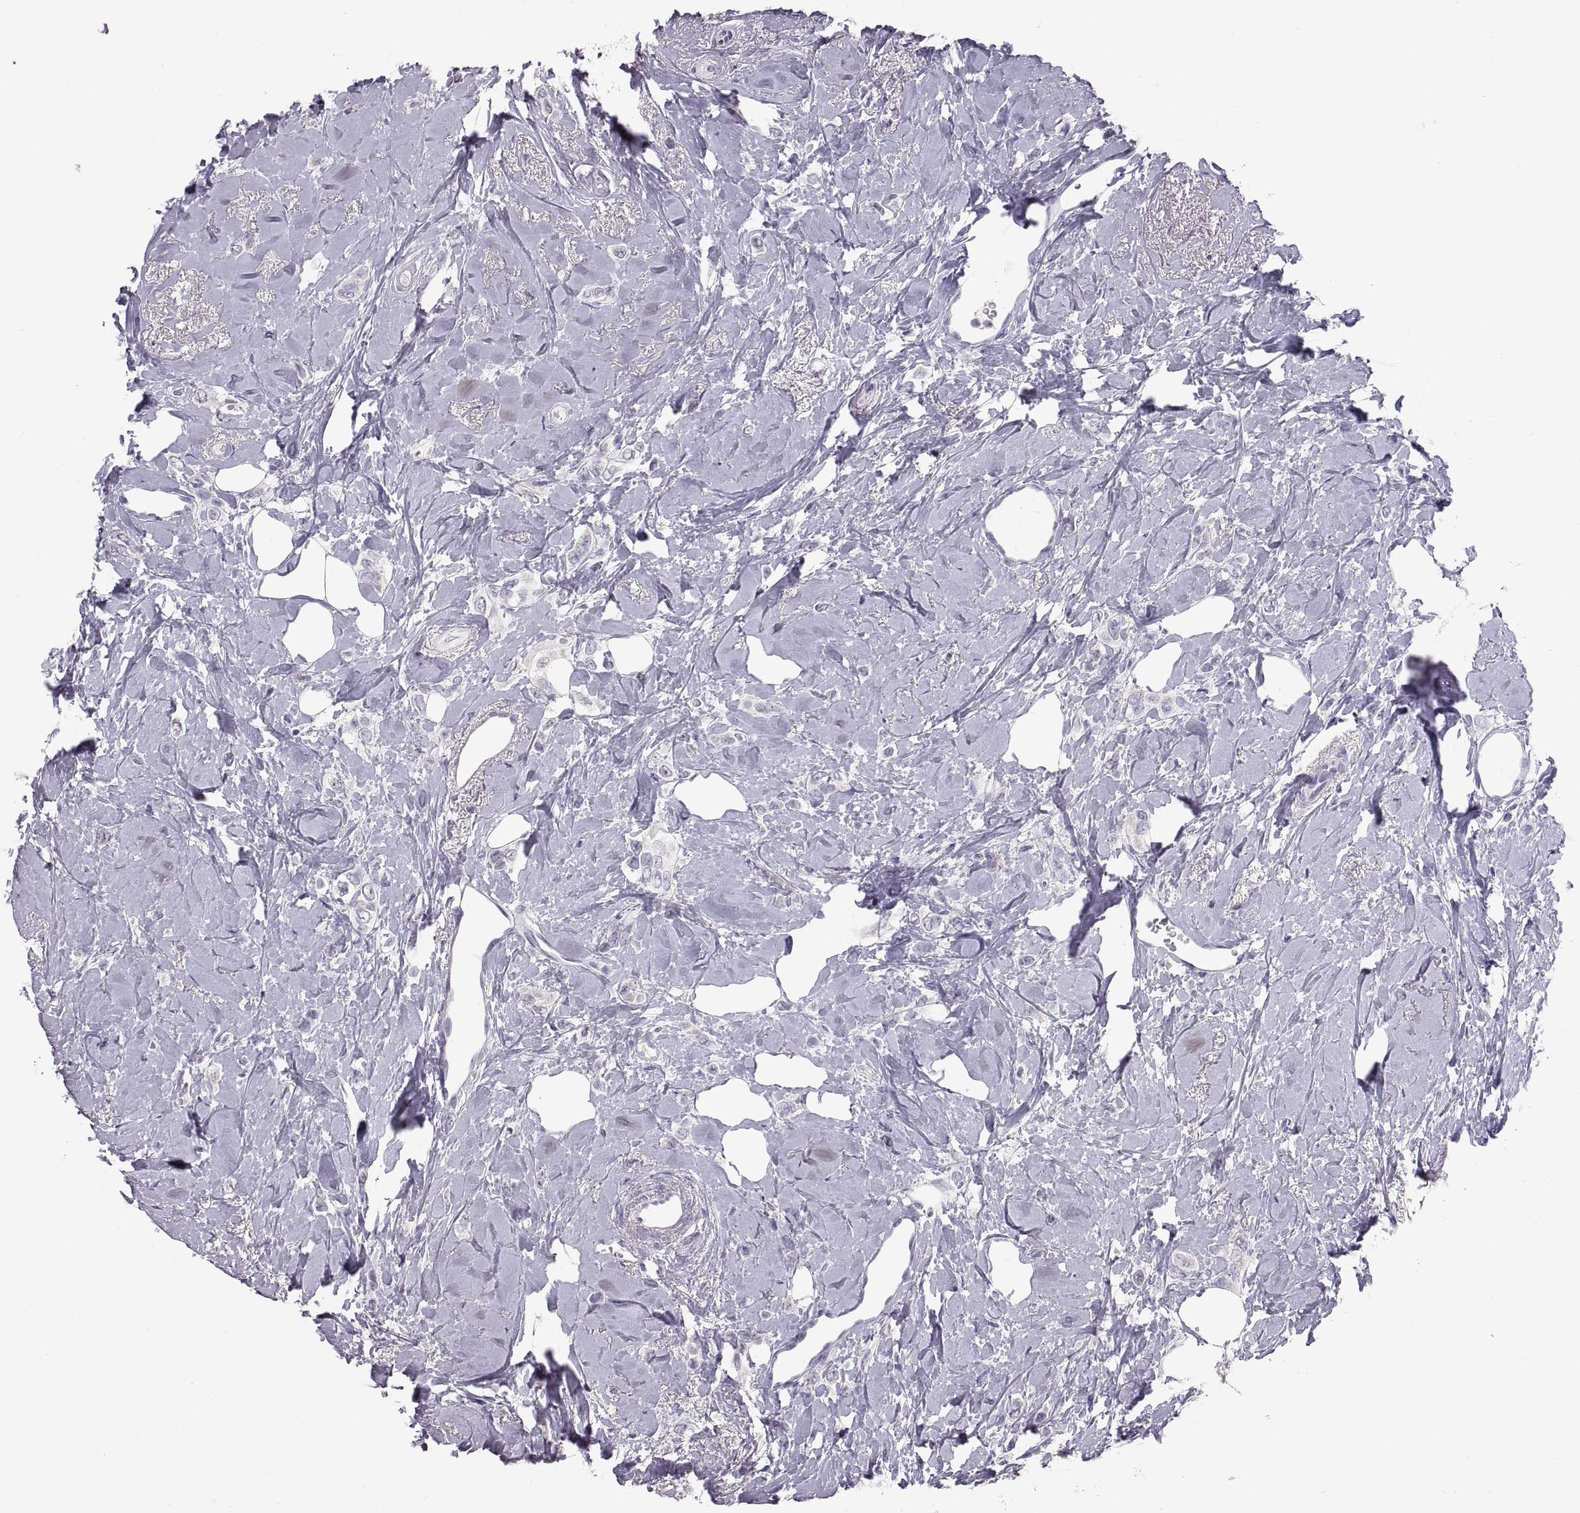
{"staining": {"intensity": "negative", "quantity": "none", "location": "none"}, "tissue": "breast cancer", "cell_type": "Tumor cells", "image_type": "cancer", "snomed": [{"axis": "morphology", "description": "Lobular carcinoma"}, {"axis": "topography", "description": "Breast"}], "caption": "This is a histopathology image of IHC staining of breast cancer, which shows no expression in tumor cells.", "gene": "WBP2NL", "patient": {"sex": "female", "age": 66}}